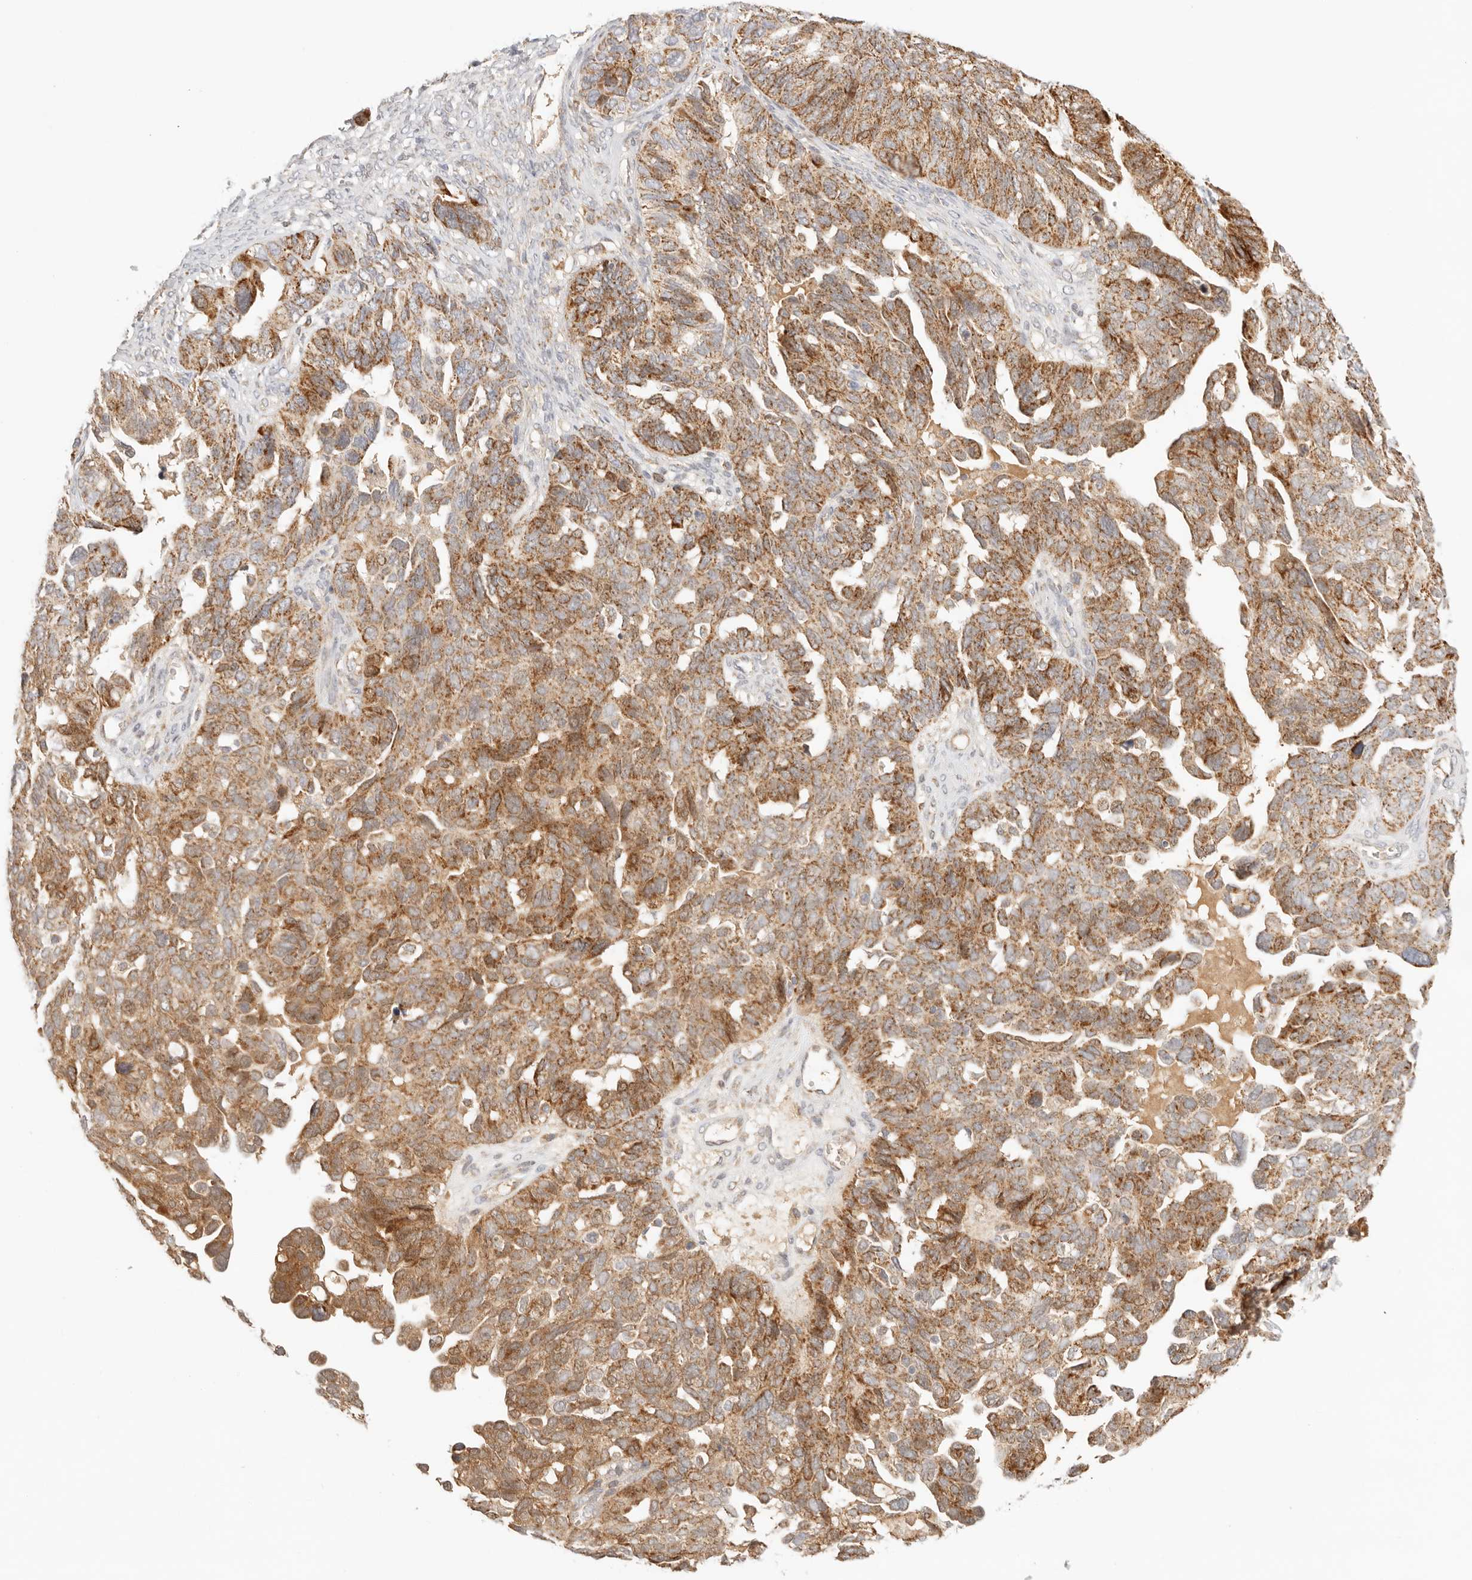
{"staining": {"intensity": "moderate", "quantity": ">75%", "location": "cytoplasmic/membranous"}, "tissue": "ovarian cancer", "cell_type": "Tumor cells", "image_type": "cancer", "snomed": [{"axis": "morphology", "description": "Cystadenocarcinoma, serous, NOS"}, {"axis": "topography", "description": "Ovary"}], "caption": "Protein staining by immunohistochemistry (IHC) reveals moderate cytoplasmic/membranous staining in approximately >75% of tumor cells in ovarian cancer (serous cystadenocarcinoma). Nuclei are stained in blue.", "gene": "COA6", "patient": {"sex": "female", "age": 79}}